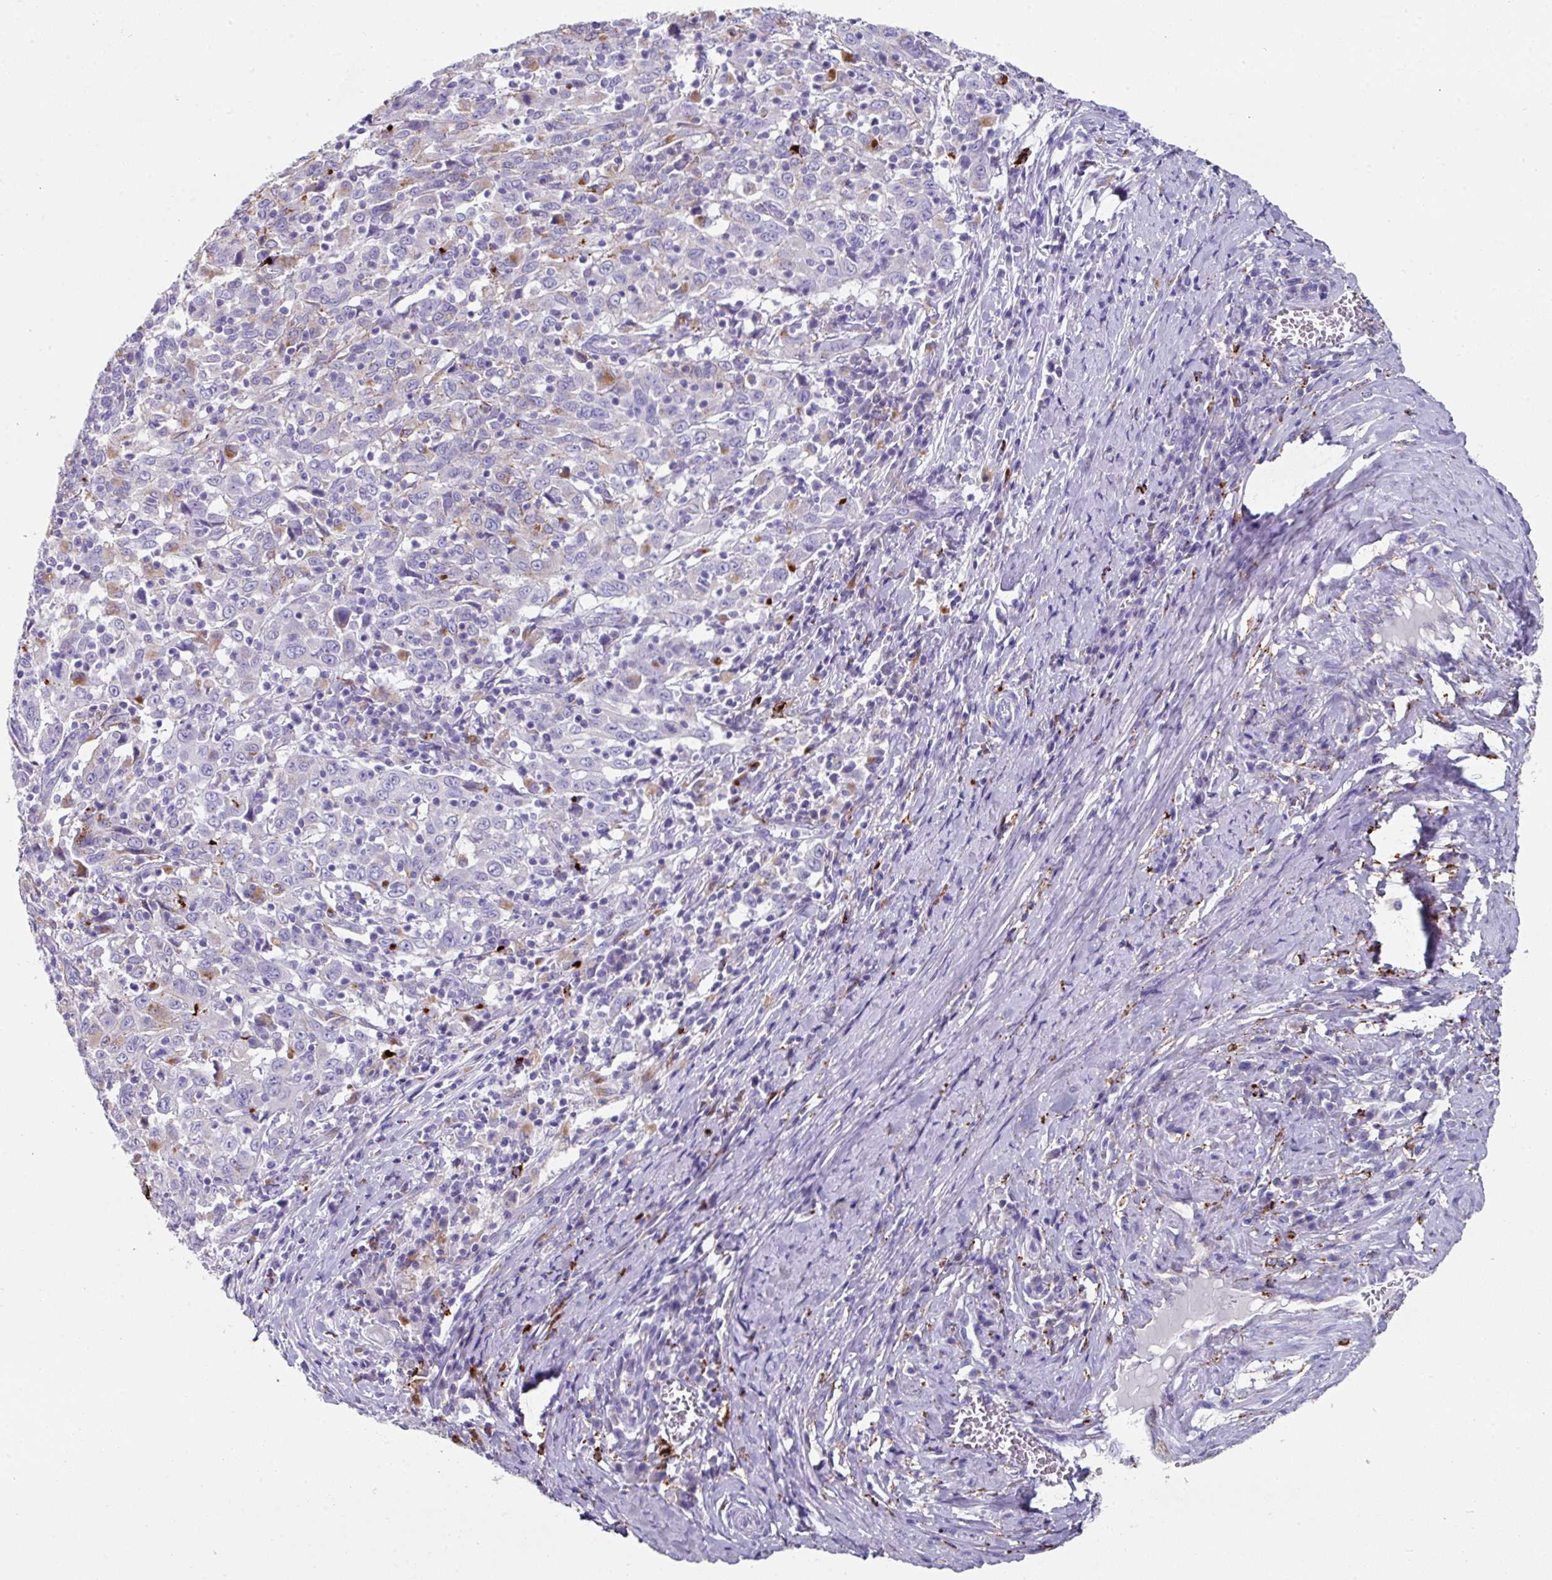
{"staining": {"intensity": "negative", "quantity": "none", "location": "none"}, "tissue": "cervical cancer", "cell_type": "Tumor cells", "image_type": "cancer", "snomed": [{"axis": "morphology", "description": "Squamous cell carcinoma, NOS"}, {"axis": "topography", "description": "Cervix"}], "caption": "DAB immunohistochemical staining of cervical cancer (squamous cell carcinoma) shows no significant expression in tumor cells.", "gene": "CPVL", "patient": {"sex": "female", "age": 46}}